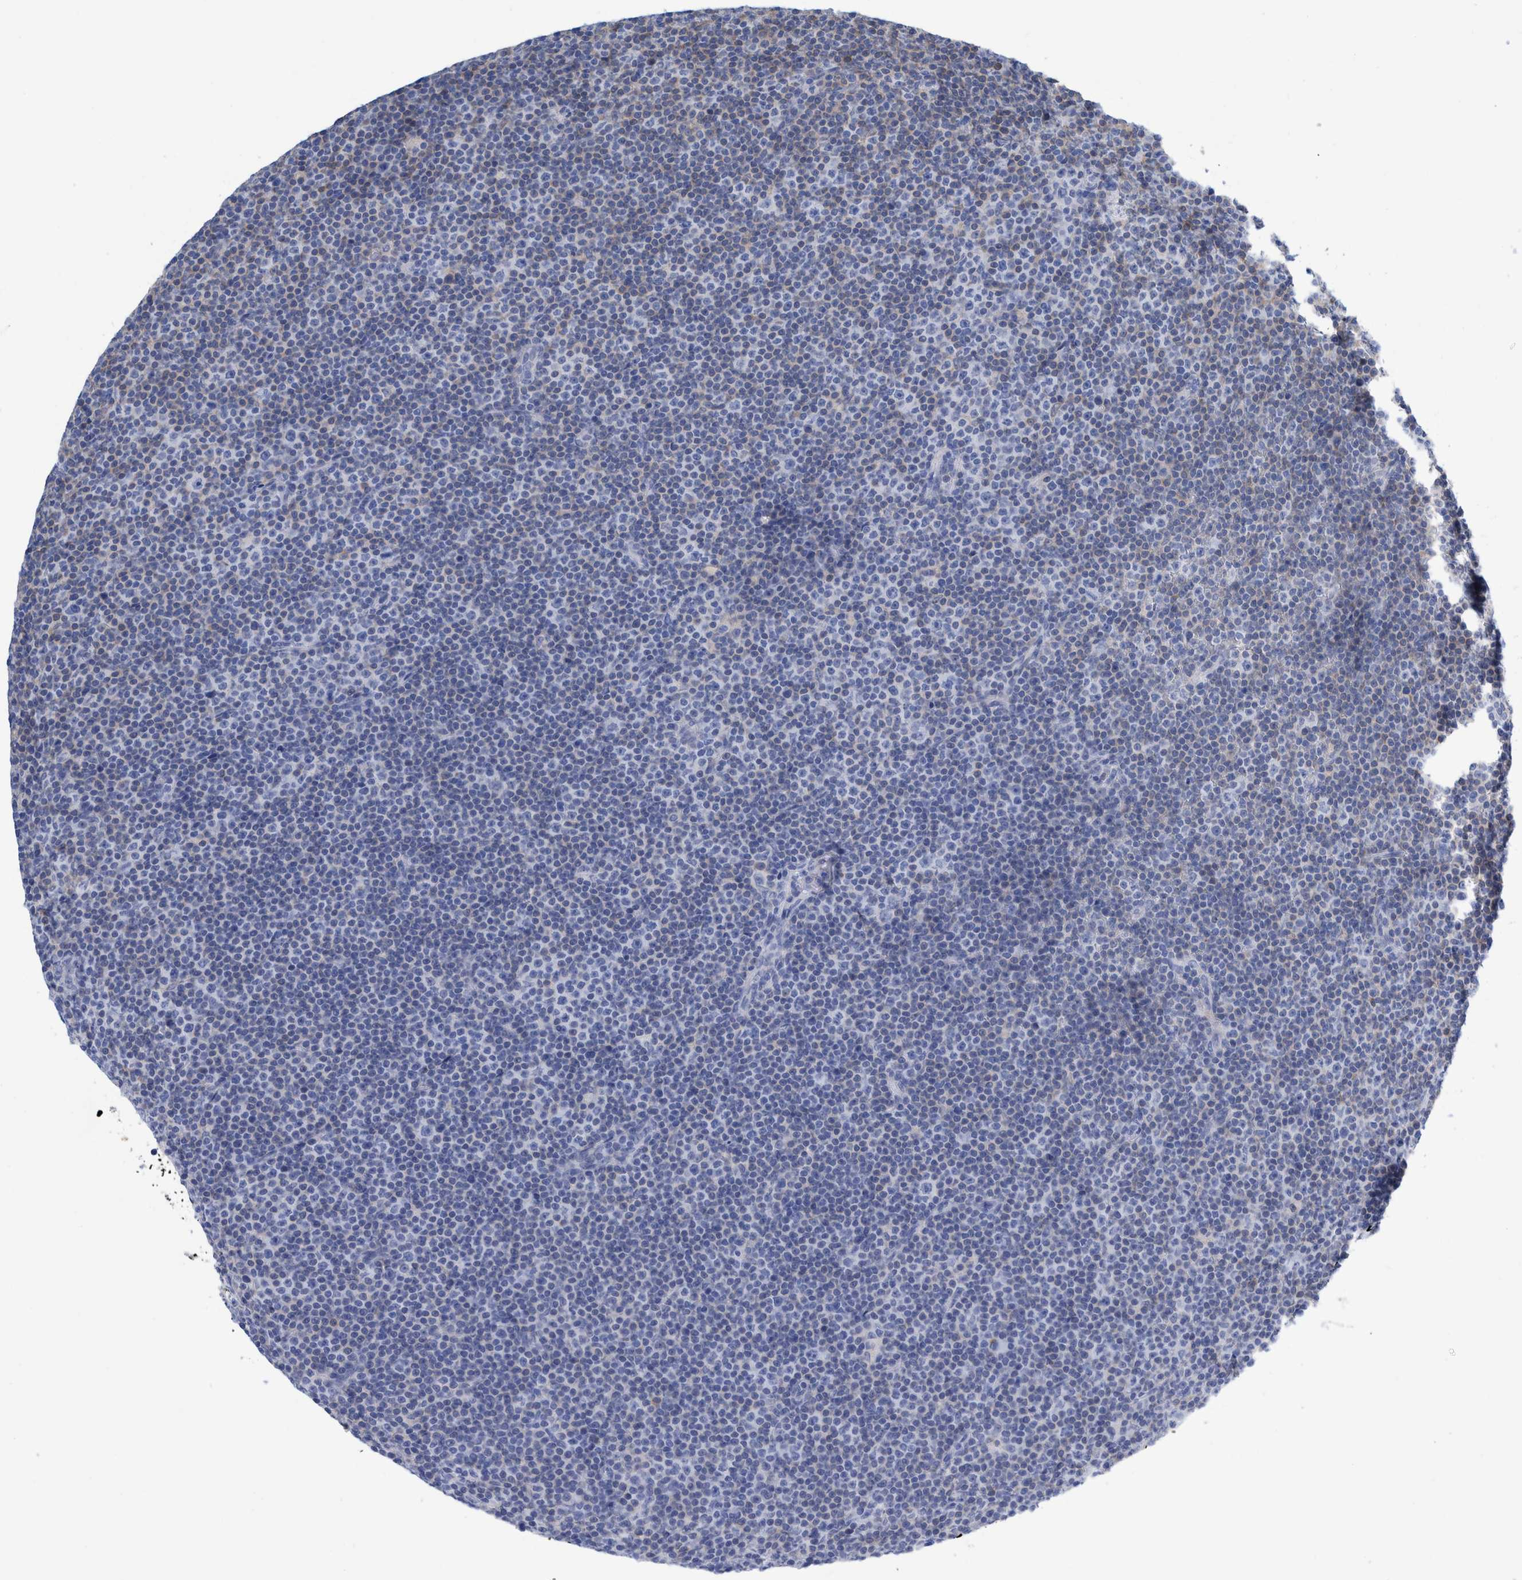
{"staining": {"intensity": "negative", "quantity": "none", "location": "none"}, "tissue": "lymphoma", "cell_type": "Tumor cells", "image_type": "cancer", "snomed": [{"axis": "morphology", "description": "Malignant lymphoma, non-Hodgkin's type, Low grade"}, {"axis": "topography", "description": "Lymph node"}], "caption": "Protein analysis of malignant lymphoma, non-Hodgkin's type (low-grade) demonstrates no significant positivity in tumor cells.", "gene": "KRT14", "patient": {"sex": "female", "age": 67}}